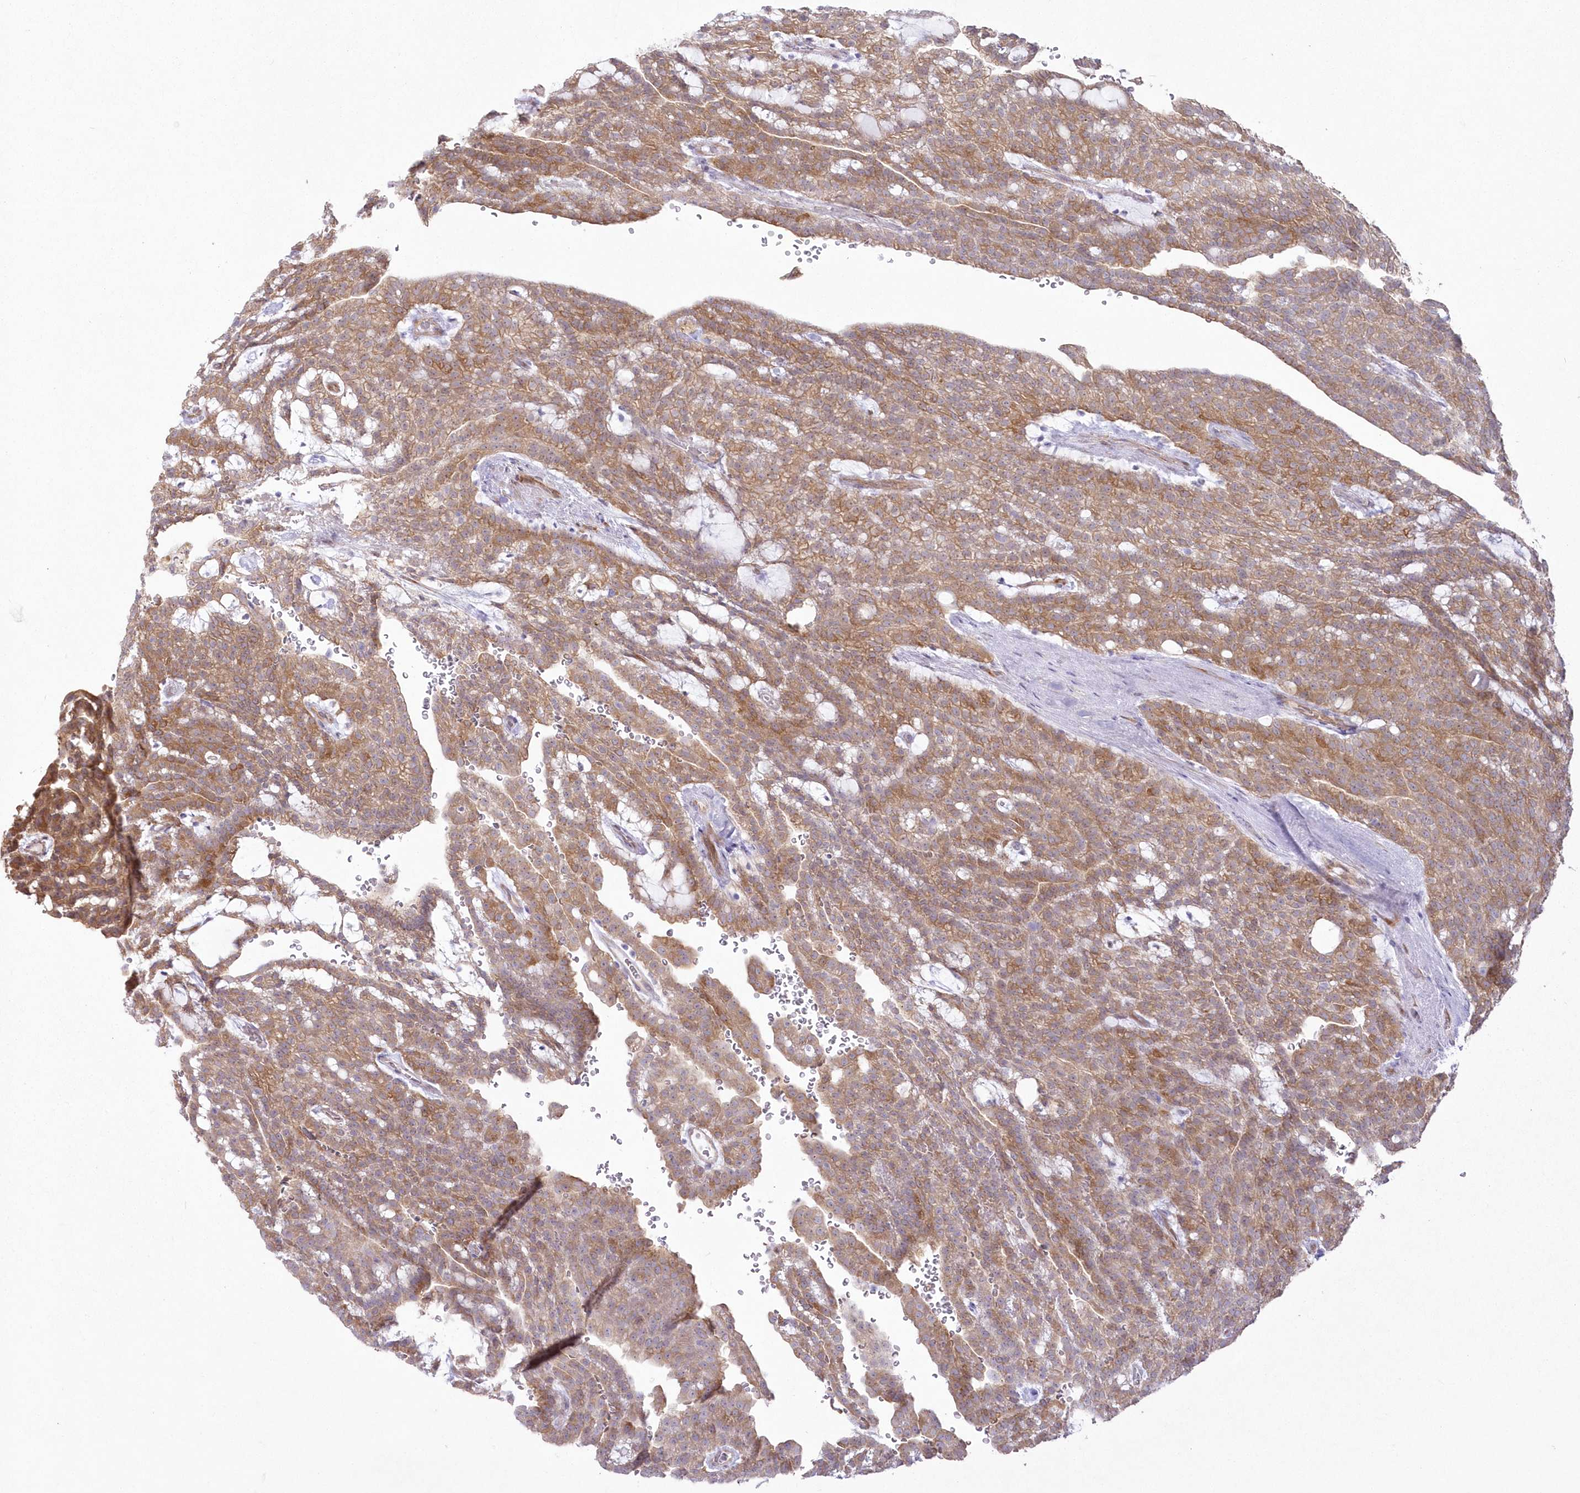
{"staining": {"intensity": "moderate", "quantity": ">75%", "location": "cytoplasmic/membranous"}, "tissue": "renal cancer", "cell_type": "Tumor cells", "image_type": "cancer", "snomed": [{"axis": "morphology", "description": "Adenocarcinoma, NOS"}, {"axis": "topography", "description": "Kidney"}], "caption": "Tumor cells show moderate cytoplasmic/membranous positivity in about >75% of cells in renal cancer.", "gene": "SH3PXD2B", "patient": {"sex": "male", "age": 63}}